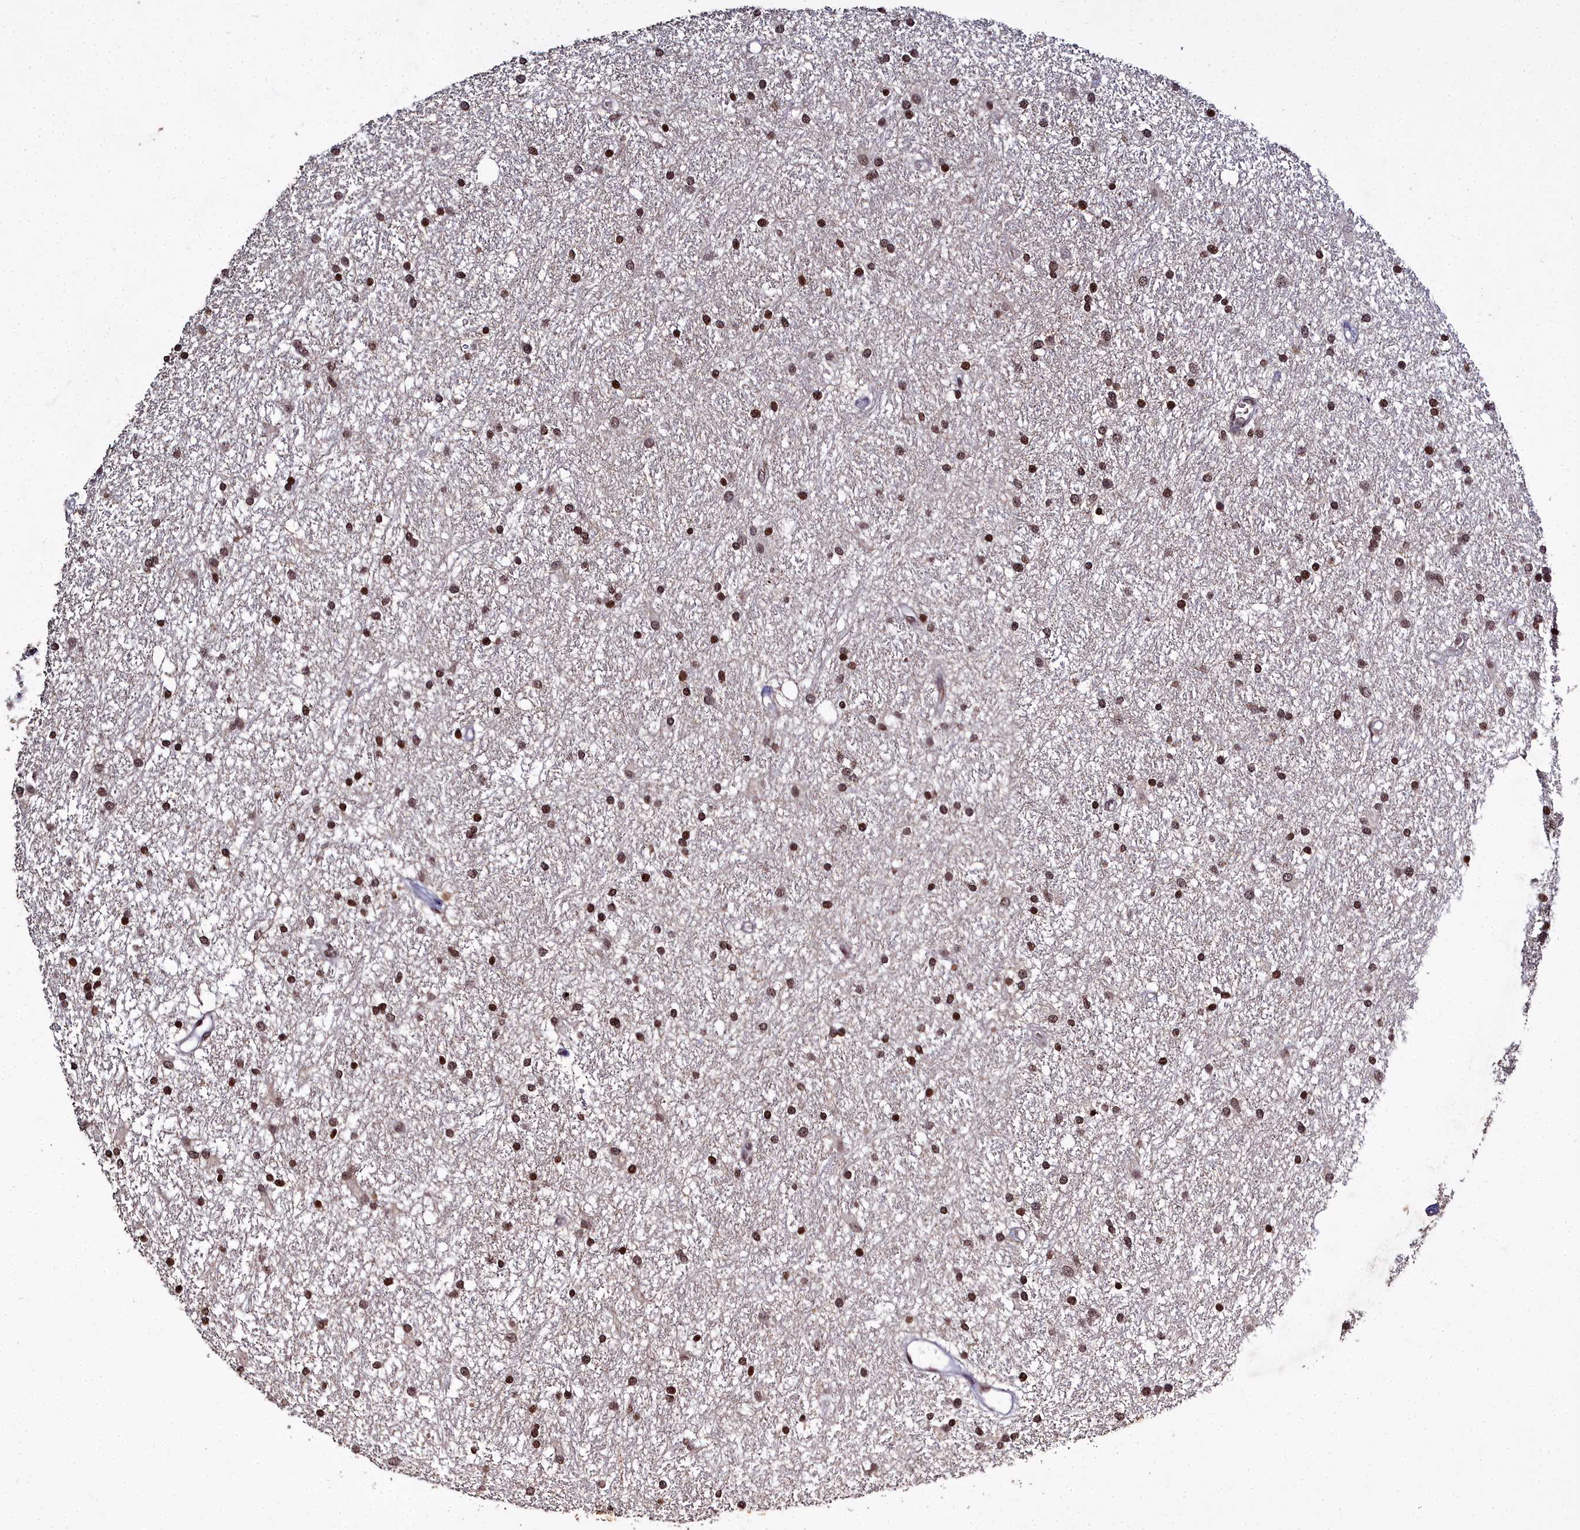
{"staining": {"intensity": "strong", "quantity": ">75%", "location": "nuclear"}, "tissue": "glioma", "cell_type": "Tumor cells", "image_type": "cancer", "snomed": [{"axis": "morphology", "description": "Glioma, malignant, High grade"}, {"axis": "topography", "description": "Brain"}], "caption": "Strong nuclear staining is present in about >75% of tumor cells in malignant high-grade glioma. The staining was performed using DAB to visualize the protein expression in brown, while the nuclei were stained in blue with hematoxylin (Magnification: 20x).", "gene": "FZD4", "patient": {"sex": "male", "age": 77}}